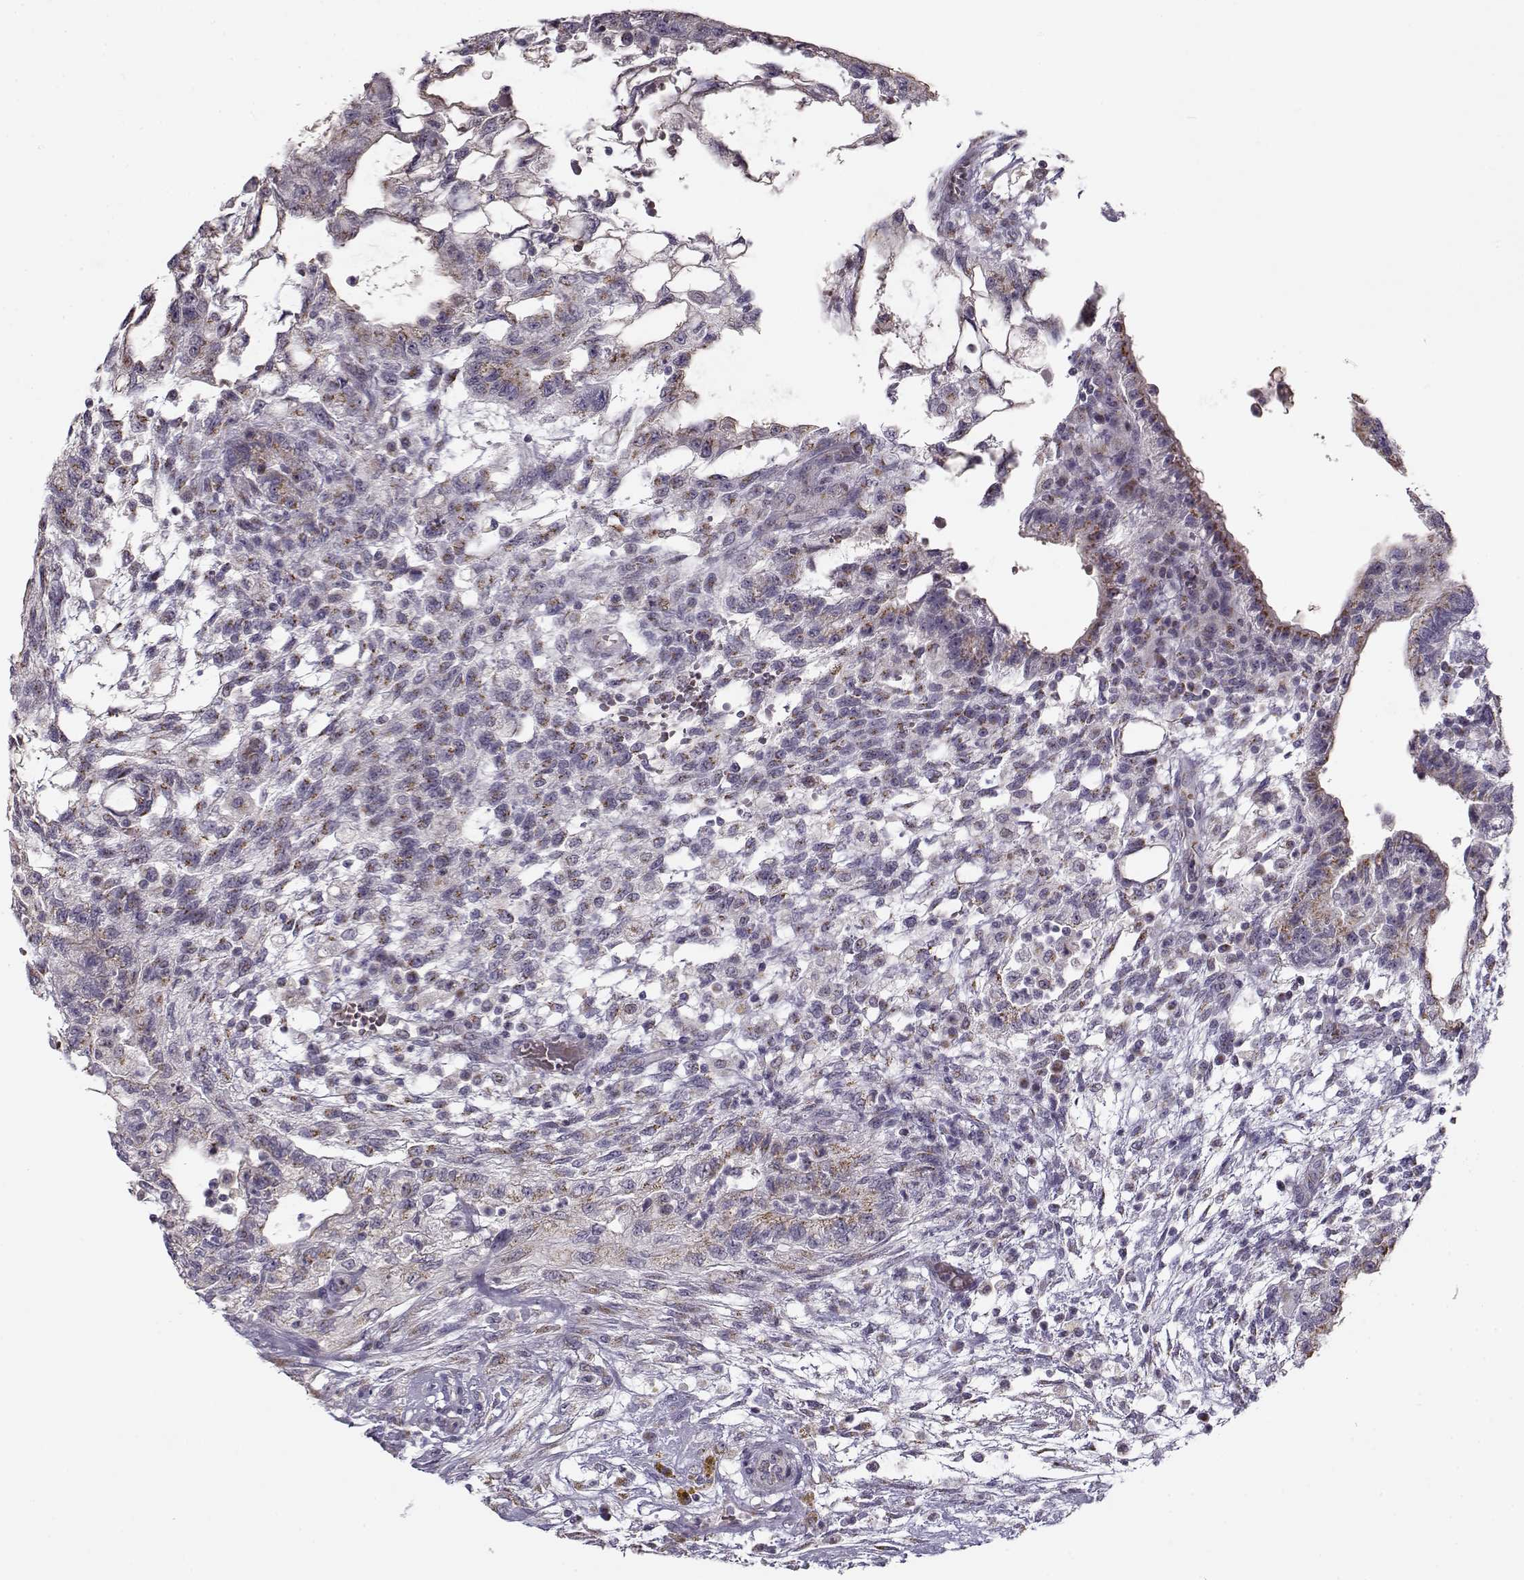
{"staining": {"intensity": "weak", "quantity": "25%-75%", "location": "cytoplasmic/membranous"}, "tissue": "testis cancer", "cell_type": "Tumor cells", "image_type": "cancer", "snomed": [{"axis": "morphology", "description": "Carcinoma, Embryonal, NOS"}, {"axis": "topography", "description": "Testis"}], "caption": "Immunohistochemistry (DAB) staining of human testis cancer shows weak cytoplasmic/membranous protein staining in about 25%-75% of tumor cells.", "gene": "SLC4A5", "patient": {"sex": "male", "age": 32}}